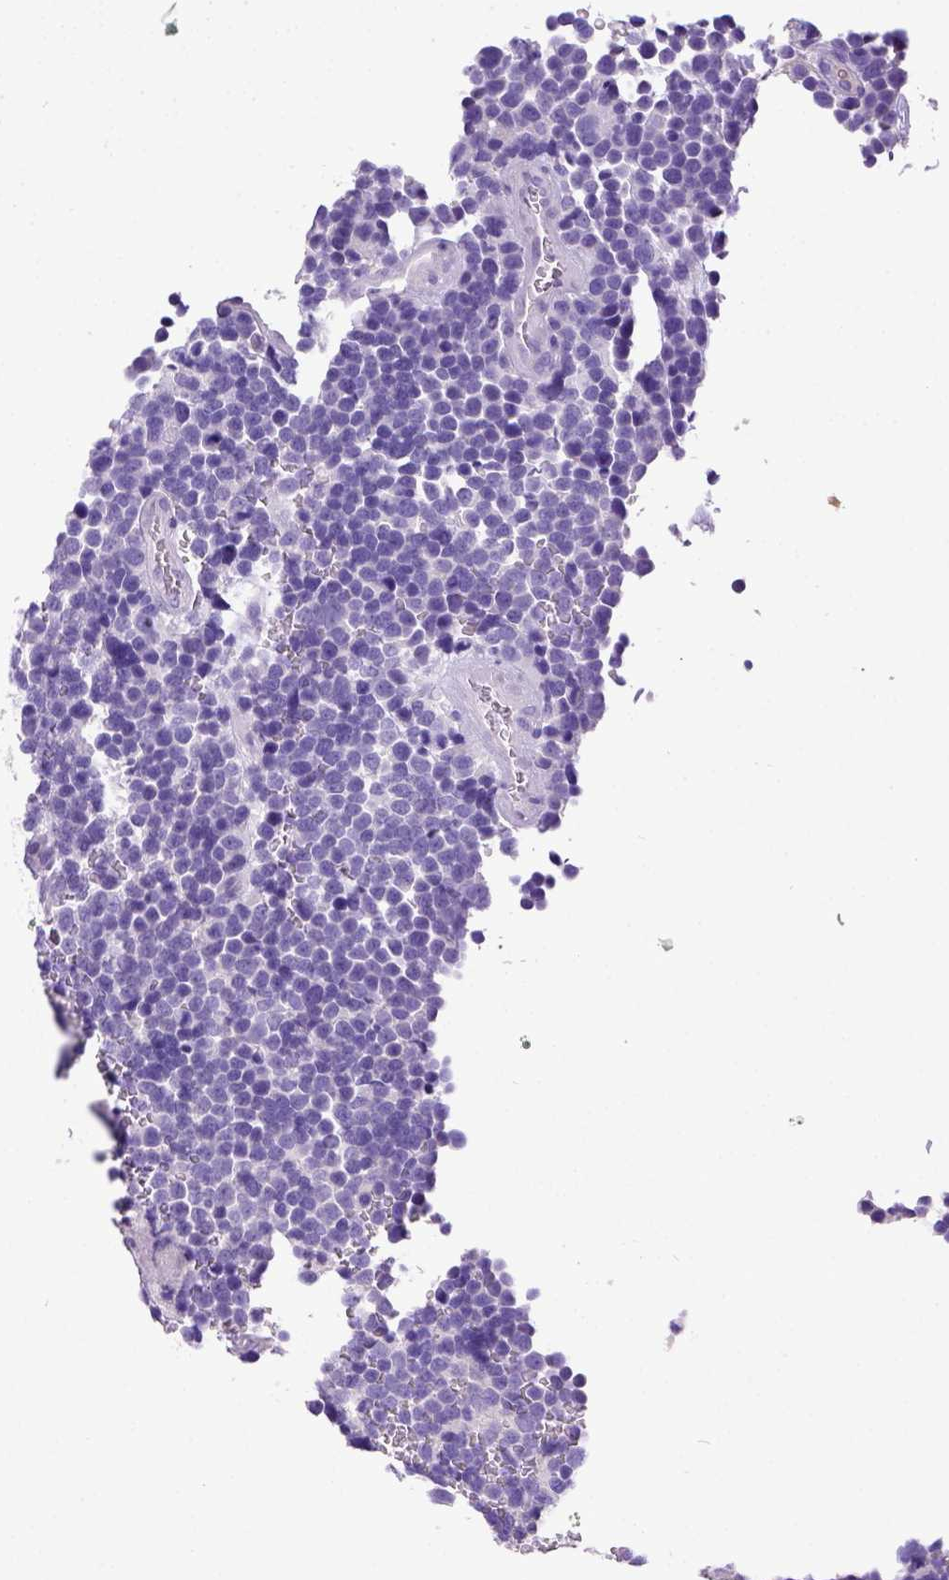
{"staining": {"intensity": "negative", "quantity": "none", "location": "none"}, "tissue": "glioma", "cell_type": "Tumor cells", "image_type": "cancer", "snomed": [{"axis": "morphology", "description": "Glioma, malignant, High grade"}, {"axis": "topography", "description": "Brain"}], "caption": "DAB immunohistochemical staining of glioma displays no significant positivity in tumor cells.", "gene": "CD3E", "patient": {"sex": "male", "age": 33}}